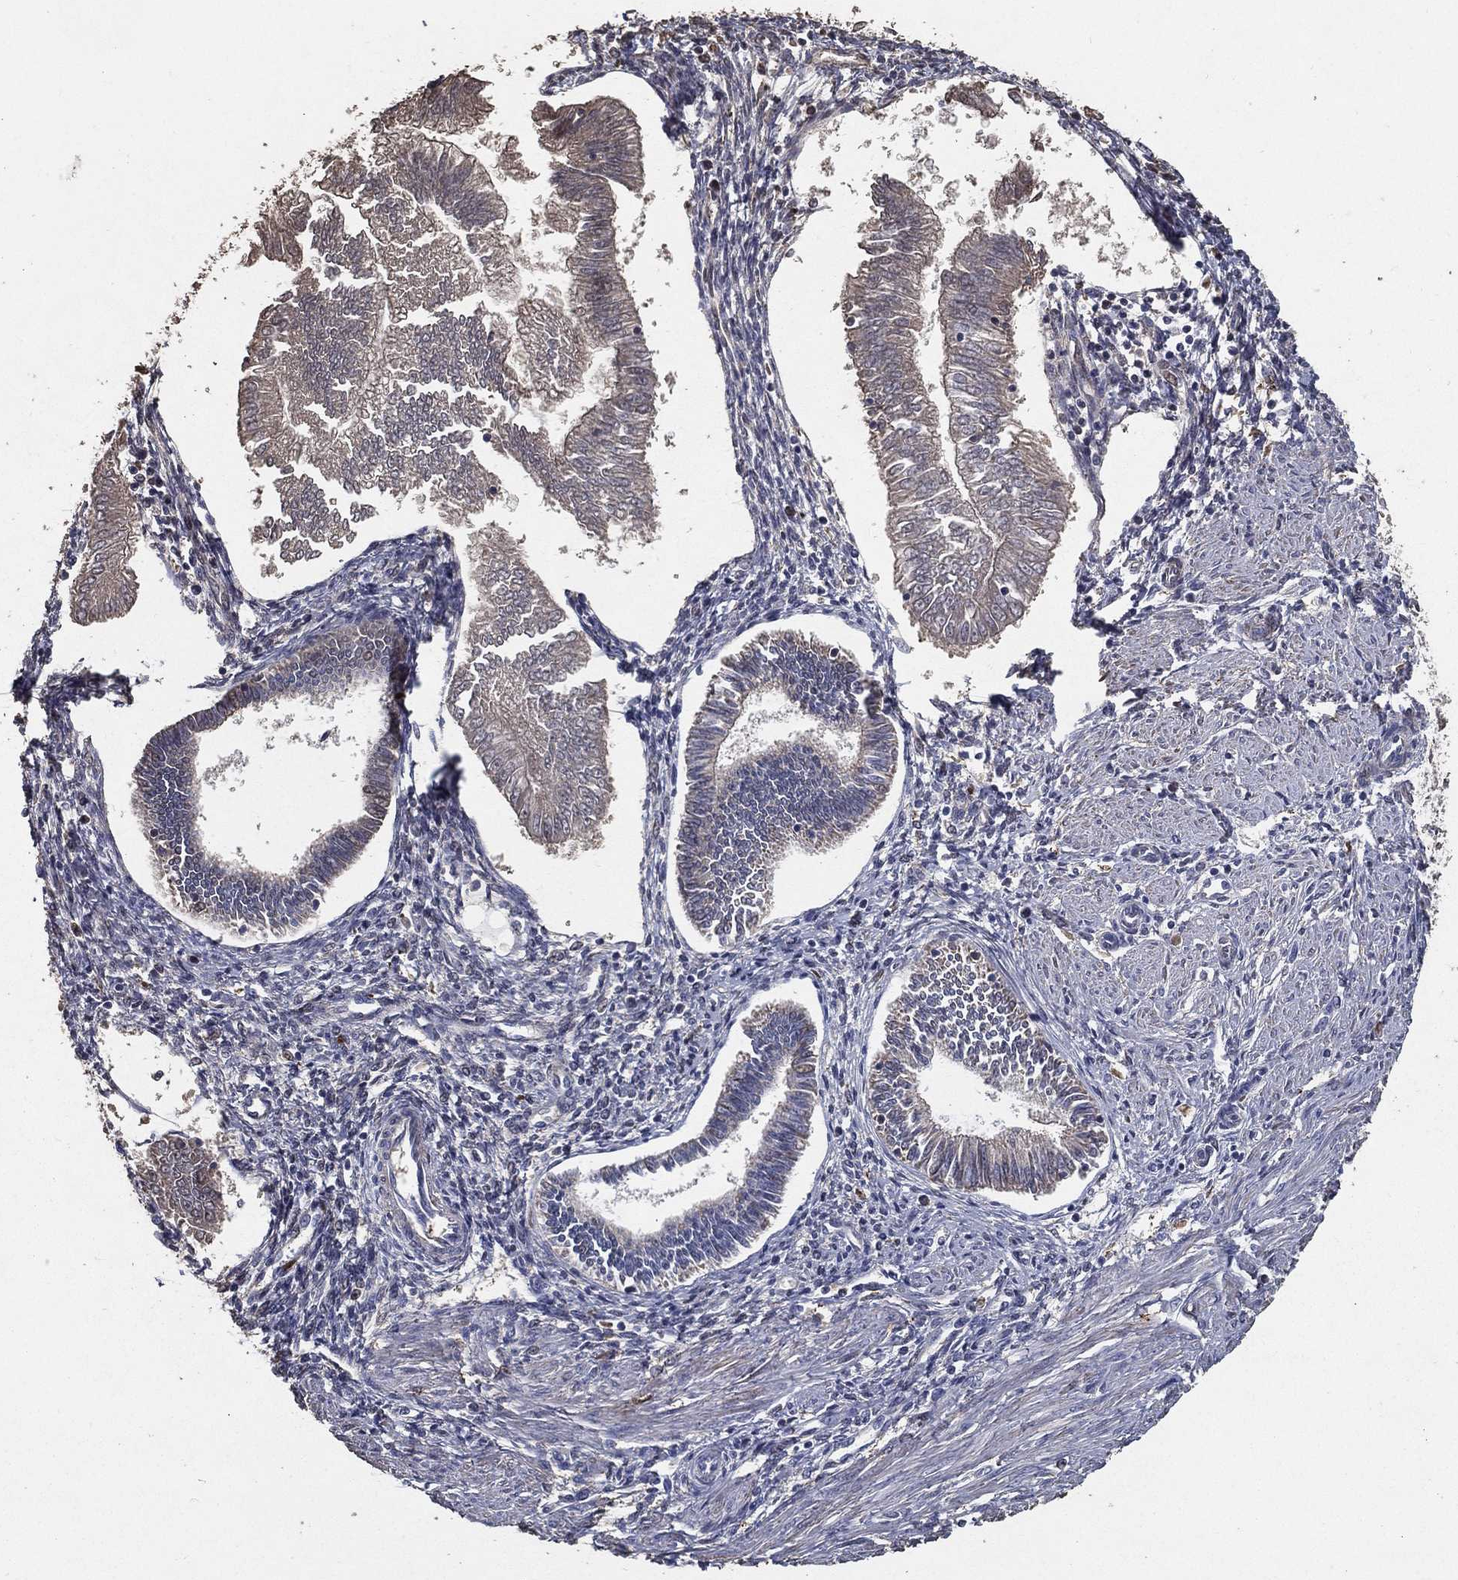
{"staining": {"intensity": "negative", "quantity": "none", "location": "none"}, "tissue": "endometrial cancer", "cell_type": "Tumor cells", "image_type": "cancer", "snomed": [{"axis": "morphology", "description": "Adenocarcinoma, NOS"}, {"axis": "topography", "description": "Endometrium"}], "caption": "A histopathology image of human endometrial cancer (adenocarcinoma) is negative for staining in tumor cells. Nuclei are stained in blue.", "gene": "EFNA1", "patient": {"sex": "female", "age": 53}}